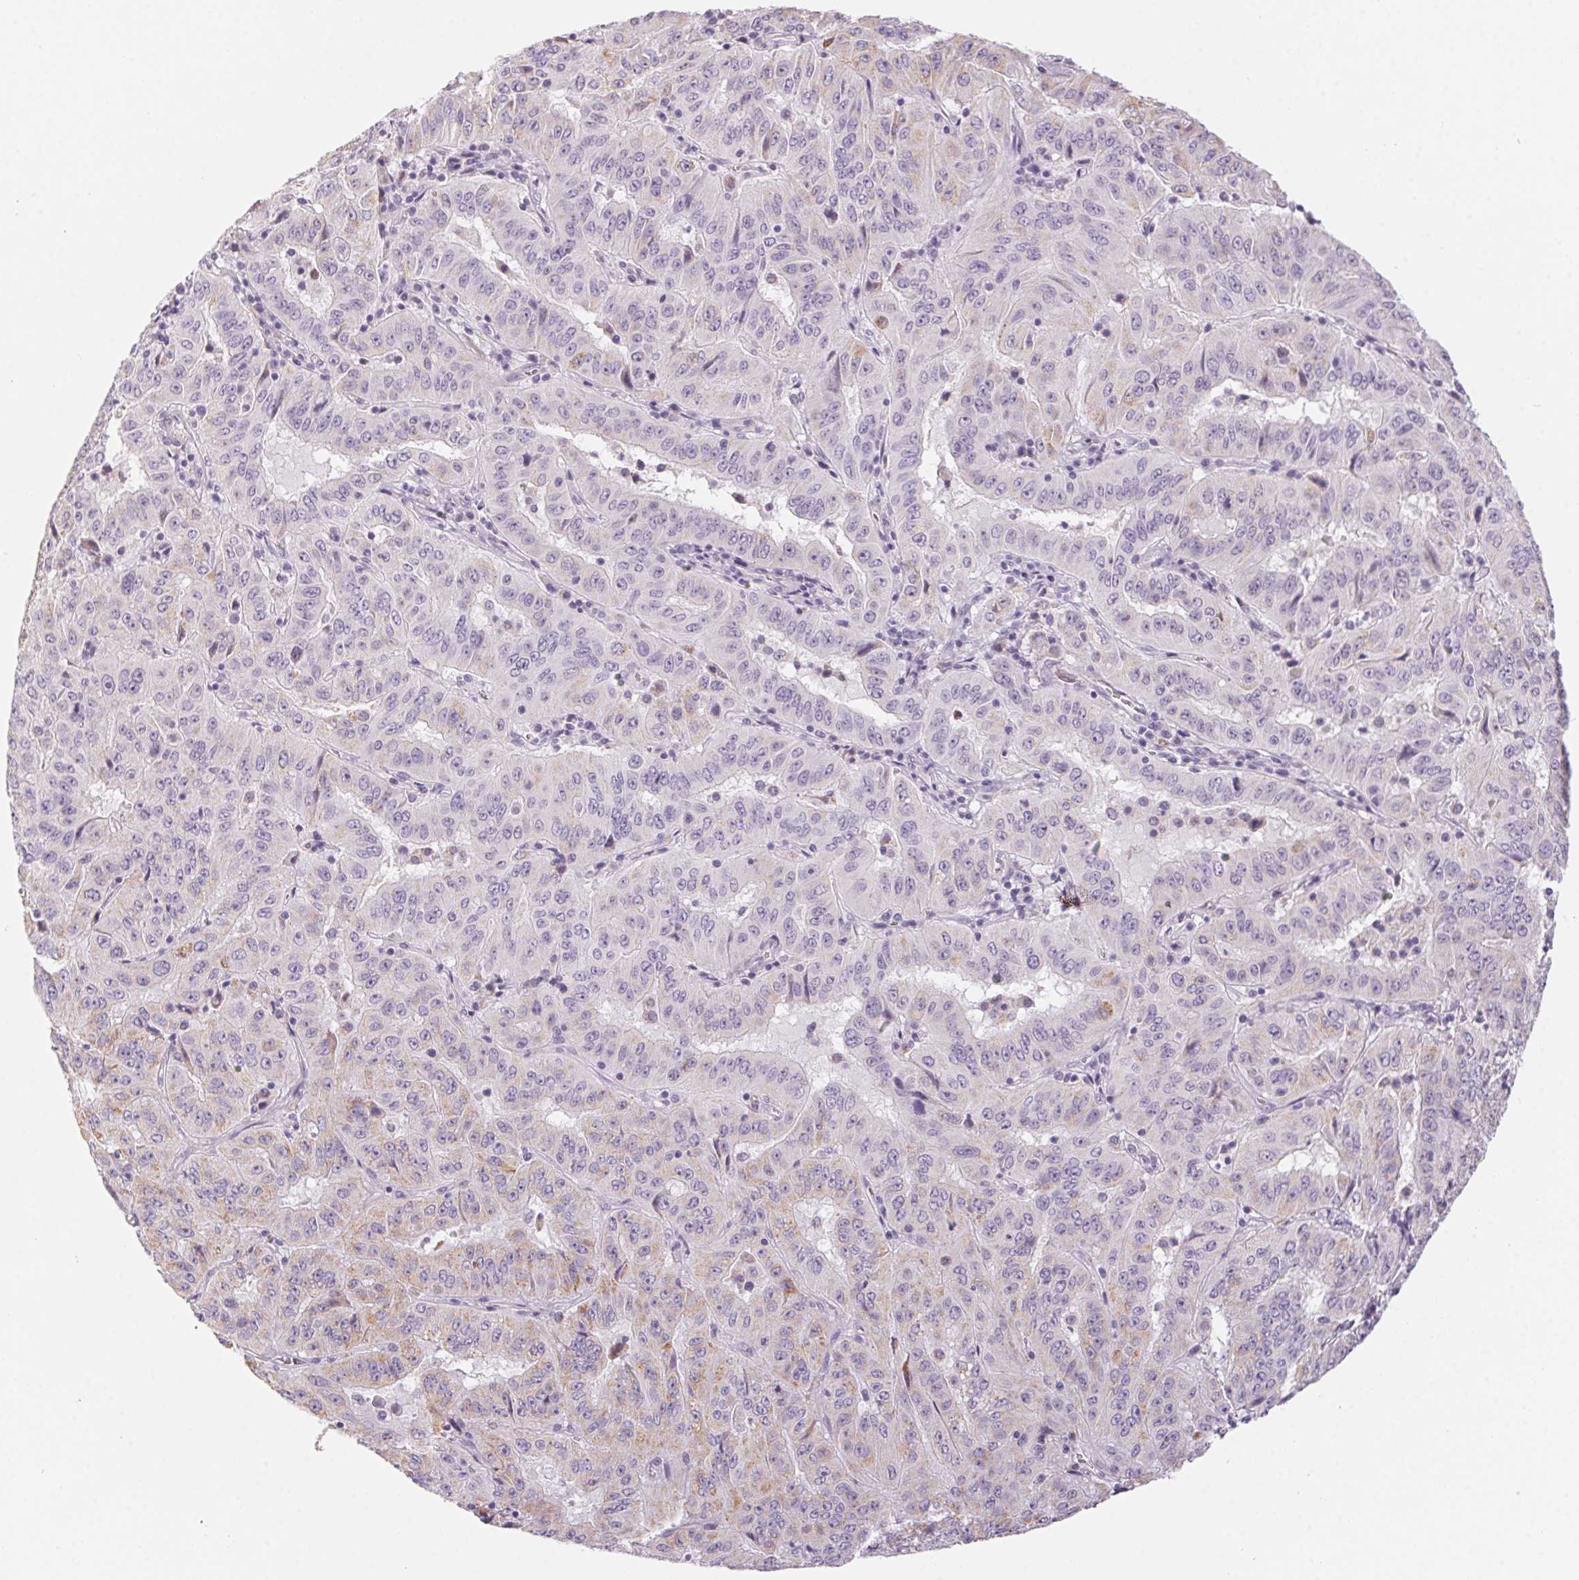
{"staining": {"intensity": "negative", "quantity": "none", "location": "none"}, "tissue": "pancreatic cancer", "cell_type": "Tumor cells", "image_type": "cancer", "snomed": [{"axis": "morphology", "description": "Adenocarcinoma, NOS"}, {"axis": "topography", "description": "Pancreas"}], "caption": "Immunohistochemistry (IHC) micrograph of neoplastic tissue: pancreatic cancer stained with DAB (3,3'-diaminobenzidine) displays no significant protein expression in tumor cells.", "gene": "PRPH", "patient": {"sex": "male", "age": 63}}